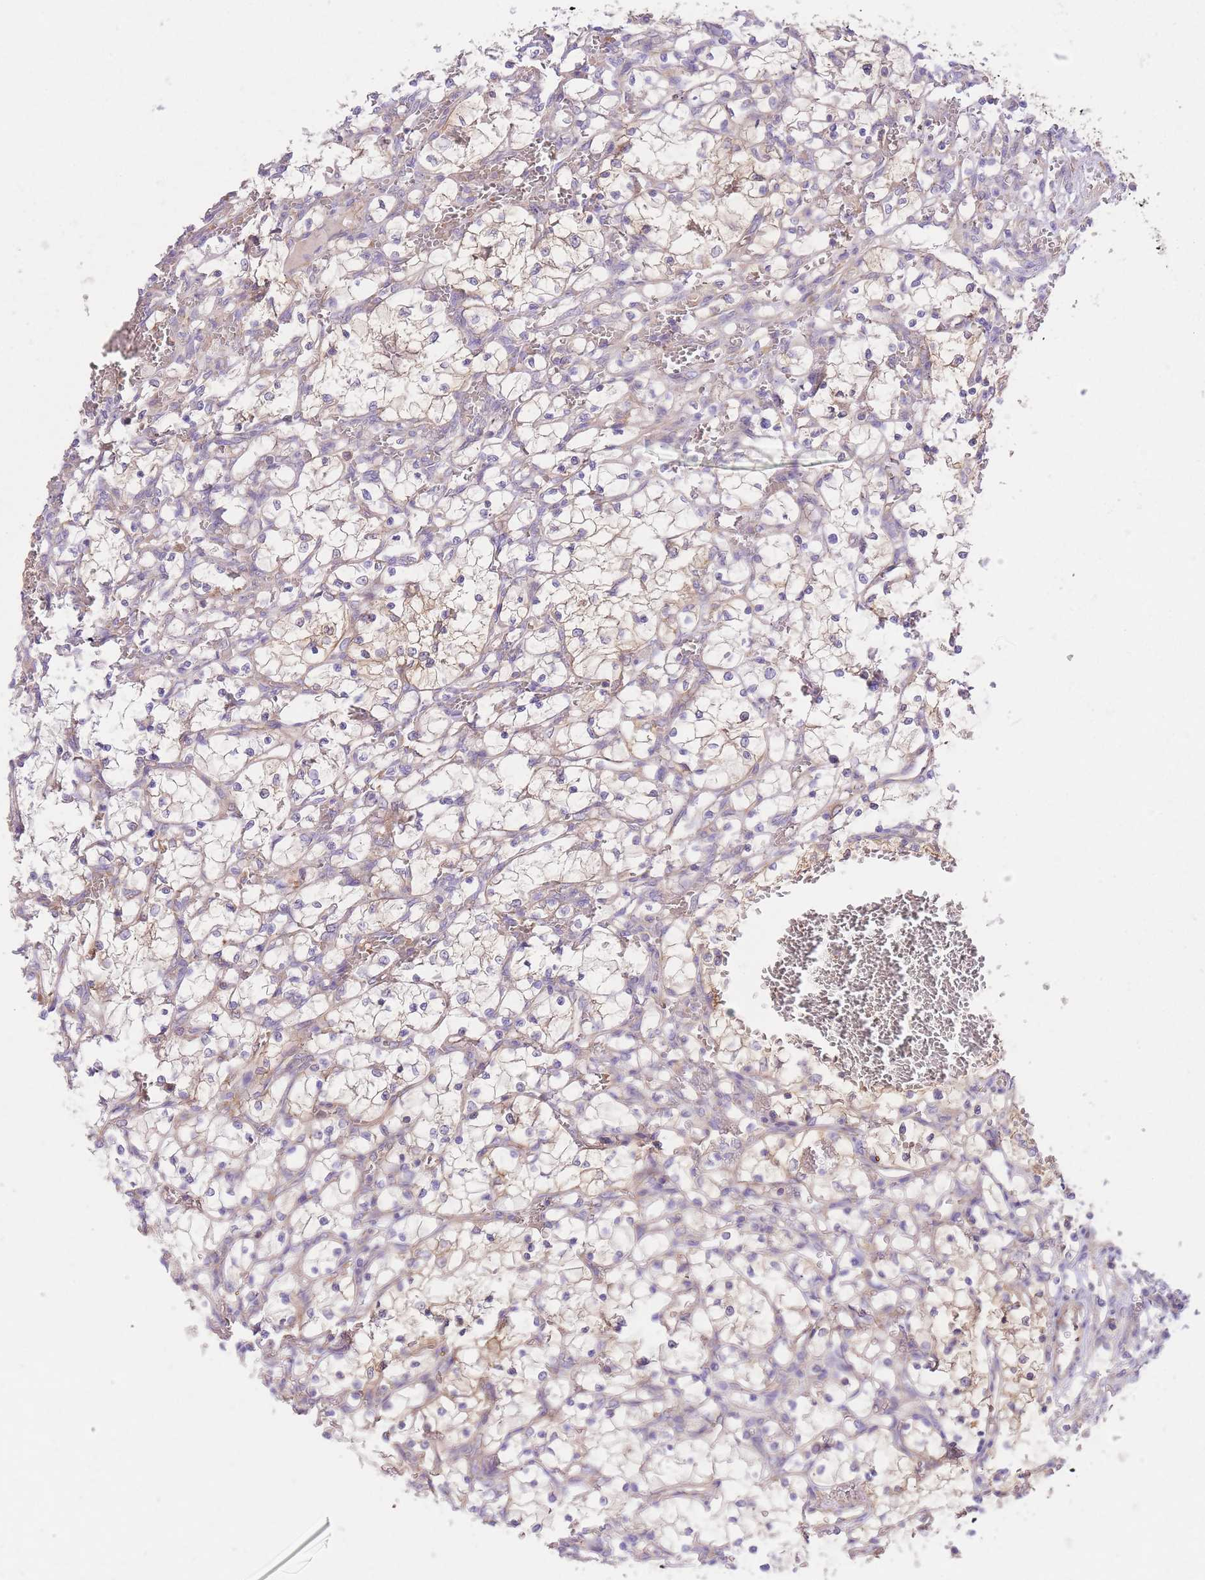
{"staining": {"intensity": "weak", "quantity": "25%-75%", "location": "cytoplasmic/membranous"}, "tissue": "renal cancer", "cell_type": "Tumor cells", "image_type": "cancer", "snomed": [{"axis": "morphology", "description": "Adenocarcinoma, NOS"}, {"axis": "topography", "description": "Kidney"}], "caption": "Renal cancer stained with DAB (3,3'-diaminobenzidine) immunohistochemistry displays low levels of weak cytoplasmic/membranous staining in about 25%-75% of tumor cells.", "gene": "INSYN2B", "patient": {"sex": "female", "age": 69}}